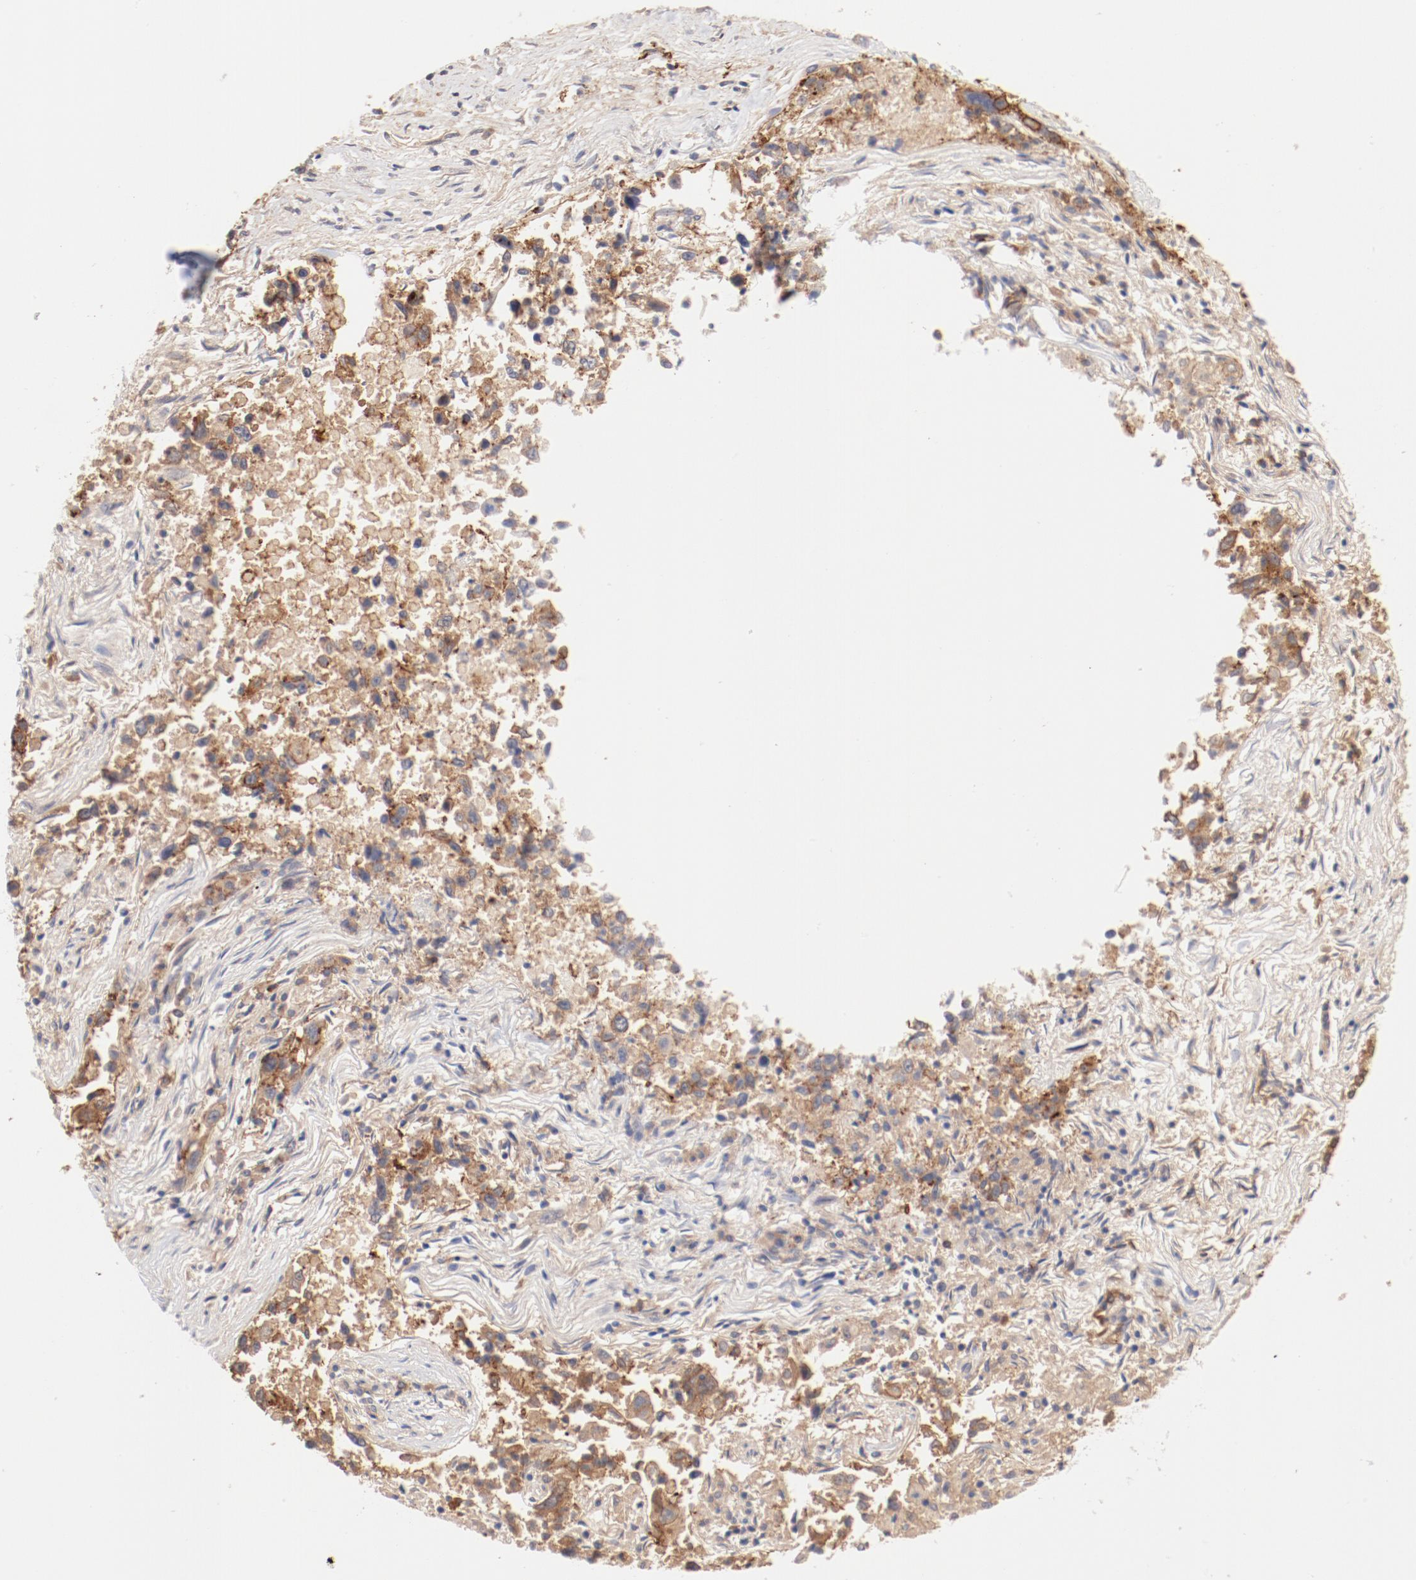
{"staining": {"intensity": "weak", "quantity": "25%-75%", "location": "cytoplasmic/membranous"}, "tissue": "lung cancer", "cell_type": "Tumor cells", "image_type": "cancer", "snomed": [{"axis": "morphology", "description": "Adenocarcinoma, NOS"}, {"axis": "topography", "description": "Lung"}], "caption": "High-magnification brightfield microscopy of lung adenocarcinoma stained with DAB (brown) and counterstained with hematoxylin (blue). tumor cells exhibit weak cytoplasmic/membranous staining is identified in about25%-75% of cells.", "gene": "SETD3", "patient": {"sex": "male", "age": 84}}